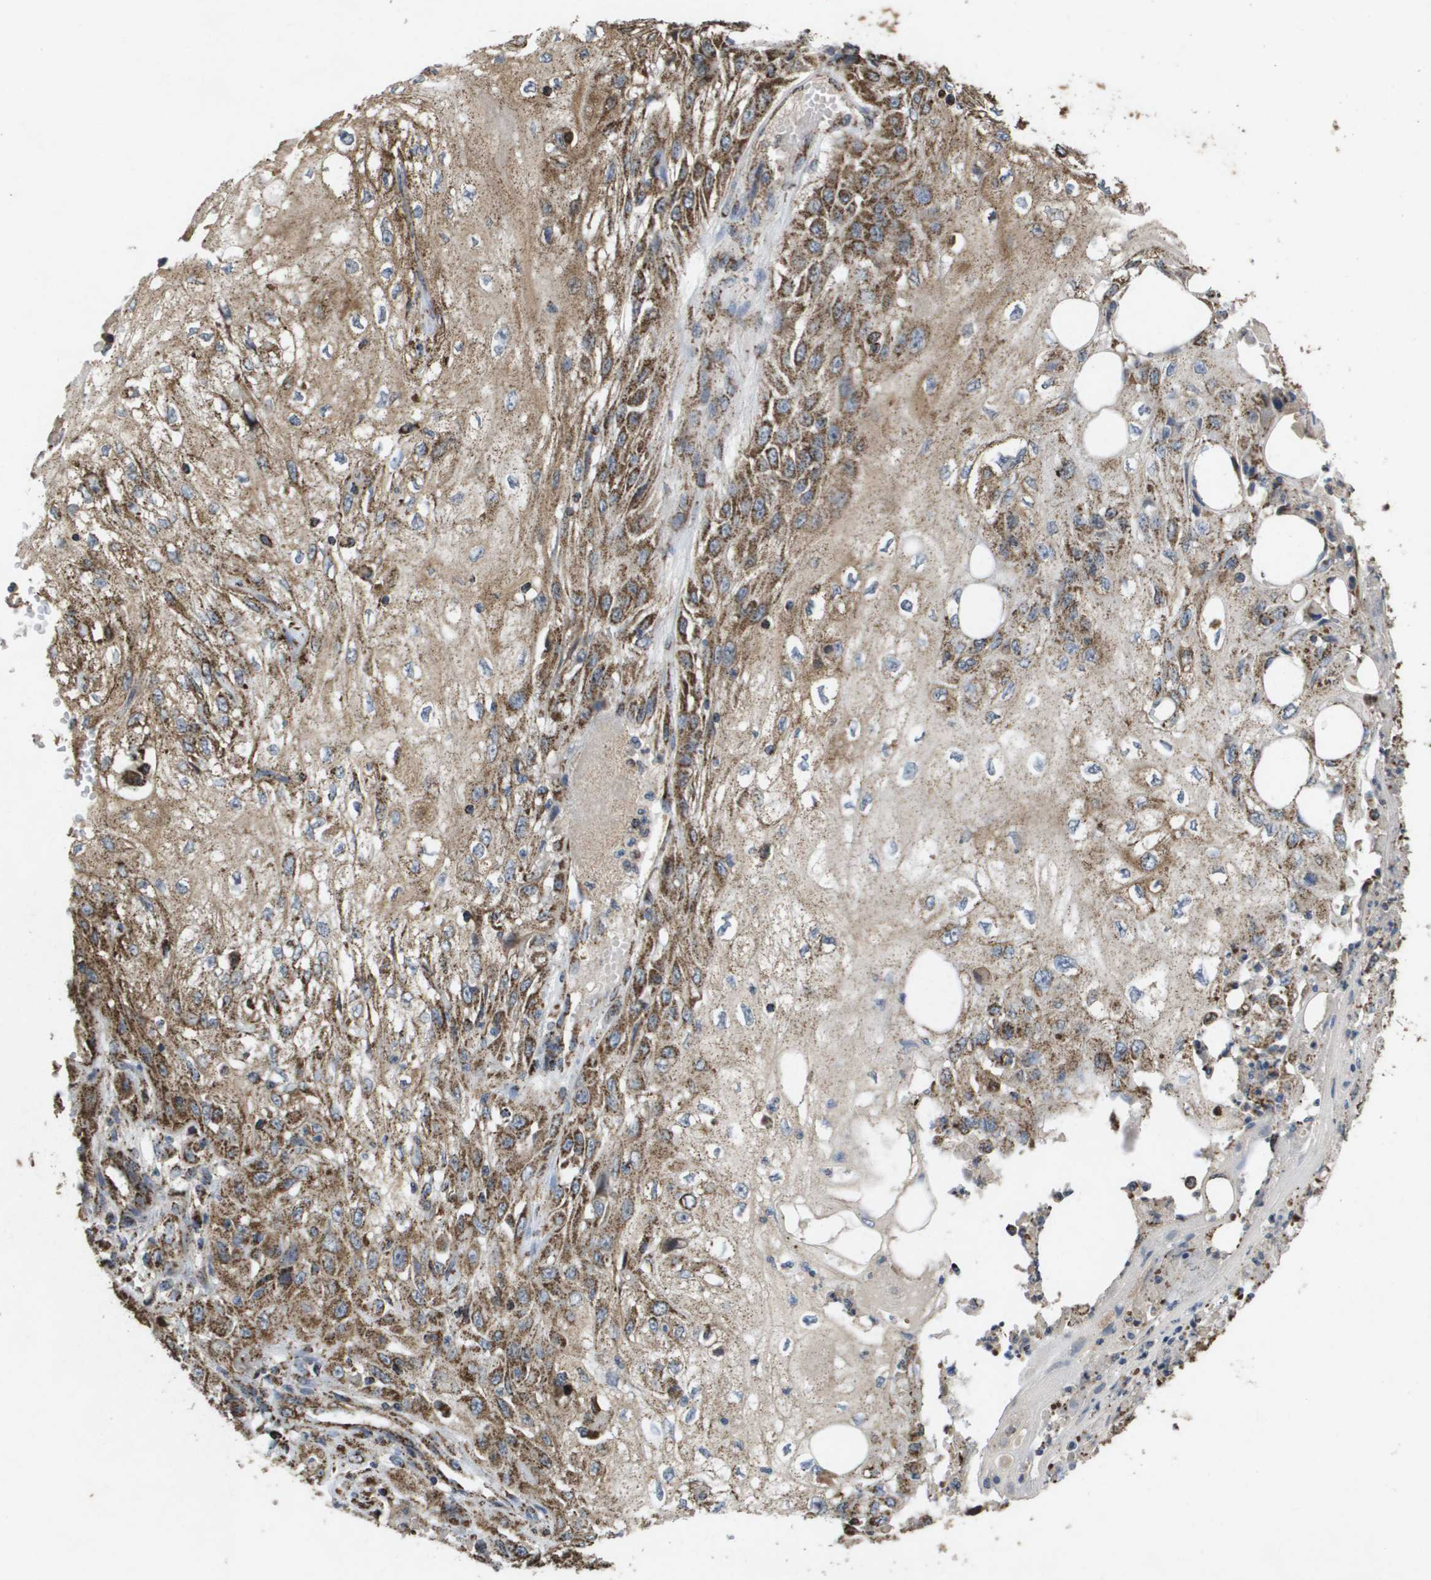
{"staining": {"intensity": "moderate", "quantity": ">75%", "location": "cytoplasmic/membranous"}, "tissue": "skin cancer", "cell_type": "Tumor cells", "image_type": "cancer", "snomed": [{"axis": "morphology", "description": "Squamous cell carcinoma, NOS"}, {"axis": "topography", "description": "Skin"}], "caption": "This image displays squamous cell carcinoma (skin) stained with immunohistochemistry to label a protein in brown. The cytoplasmic/membranous of tumor cells show moderate positivity for the protein. Nuclei are counter-stained blue.", "gene": "HSPE1", "patient": {"sex": "male", "age": 75}}